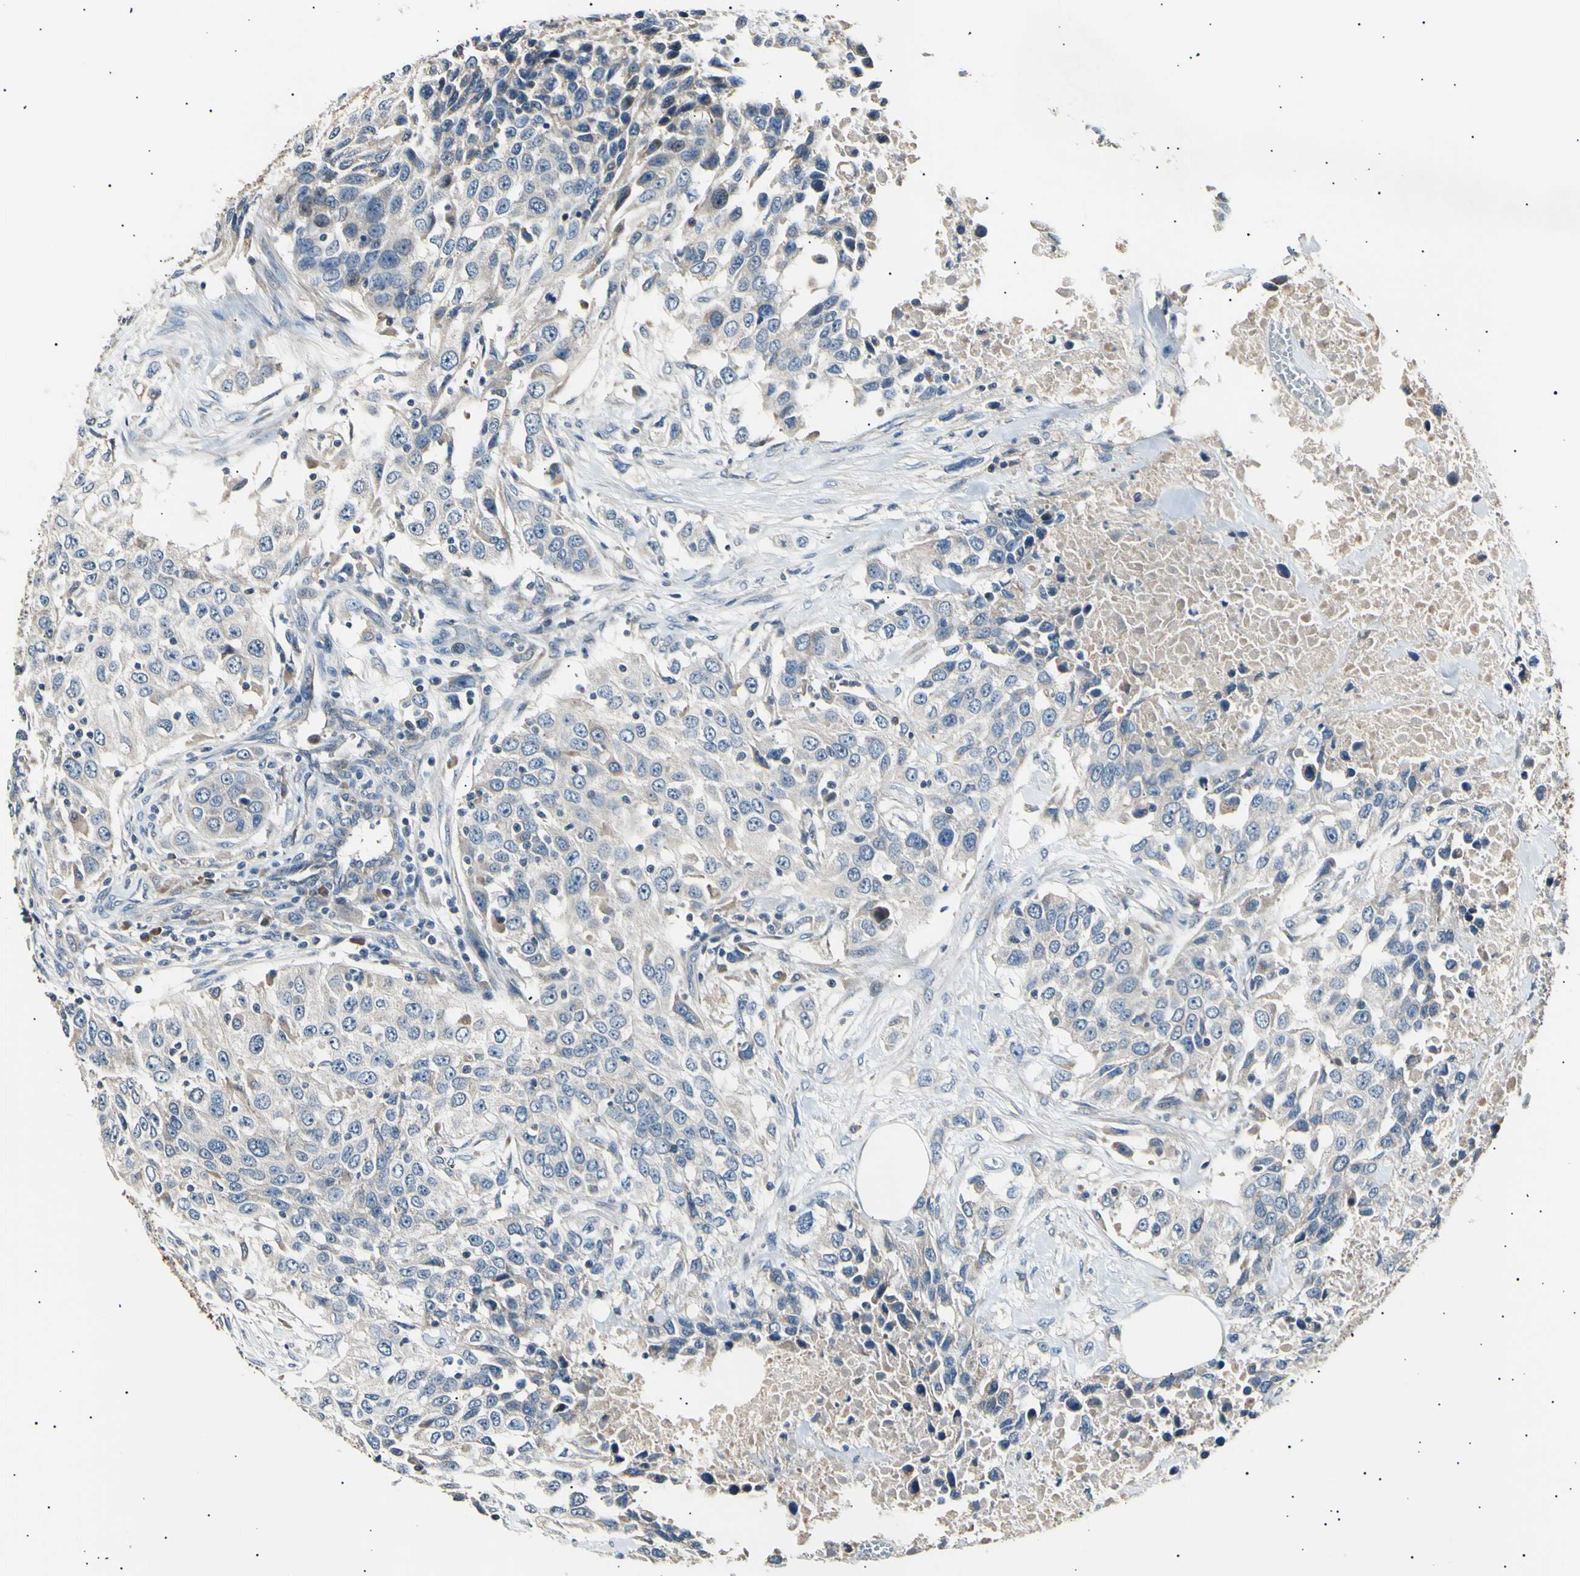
{"staining": {"intensity": "weak", "quantity": ">75%", "location": "cytoplasmic/membranous"}, "tissue": "urothelial cancer", "cell_type": "Tumor cells", "image_type": "cancer", "snomed": [{"axis": "morphology", "description": "Urothelial carcinoma, High grade"}, {"axis": "topography", "description": "Urinary bladder"}], "caption": "DAB immunohistochemical staining of human urothelial carcinoma (high-grade) displays weak cytoplasmic/membranous protein positivity in about >75% of tumor cells.", "gene": "ITGA6", "patient": {"sex": "female", "age": 80}}